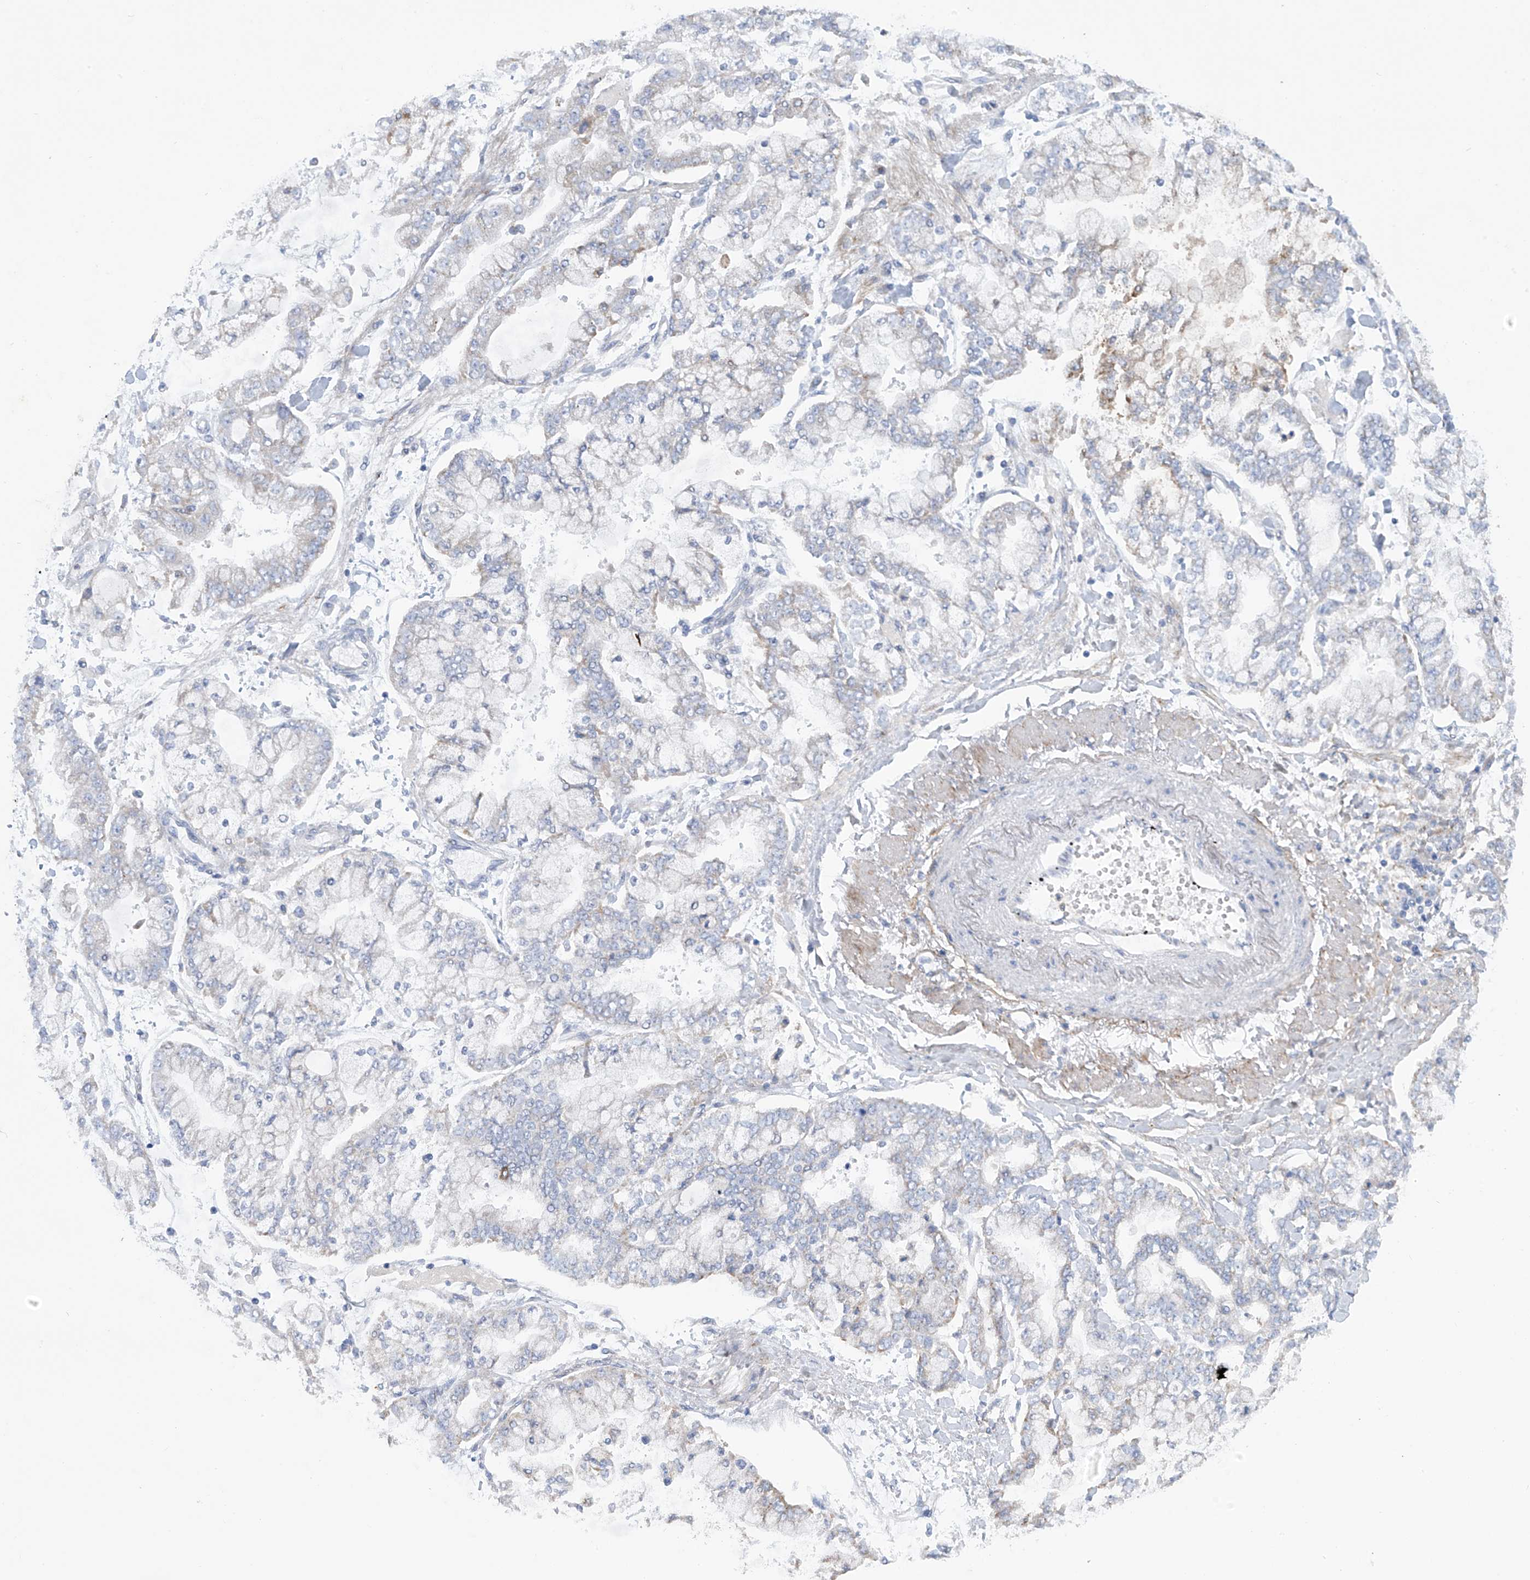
{"staining": {"intensity": "moderate", "quantity": "<25%", "location": "cytoplasmic/membranous"}, "tissue": "stomach cancer", "cell_type": "Tumor cells", "image_type": "cancer", "snomed": [{"axis": "morphology", "description": "Normal tissue, NOS"}, {"axis": "morphology", "description": "Adenocarcinoma, NOS"}, {"axis": "topography", "description": "Stomach, upper"}, {"axis": "topography", "description": "Stomach"}], "caption": "Stomach cancer tissue displays moderate cytoplasmic/membranous staining in approximately <25% of tumor cells (Stains: DAB in brown, nuclei in blue, Microscopy: brightfield microscopy at high magnification).", "gene": "TRMT2B", "patient": {"sex": "male", "age": 76}}